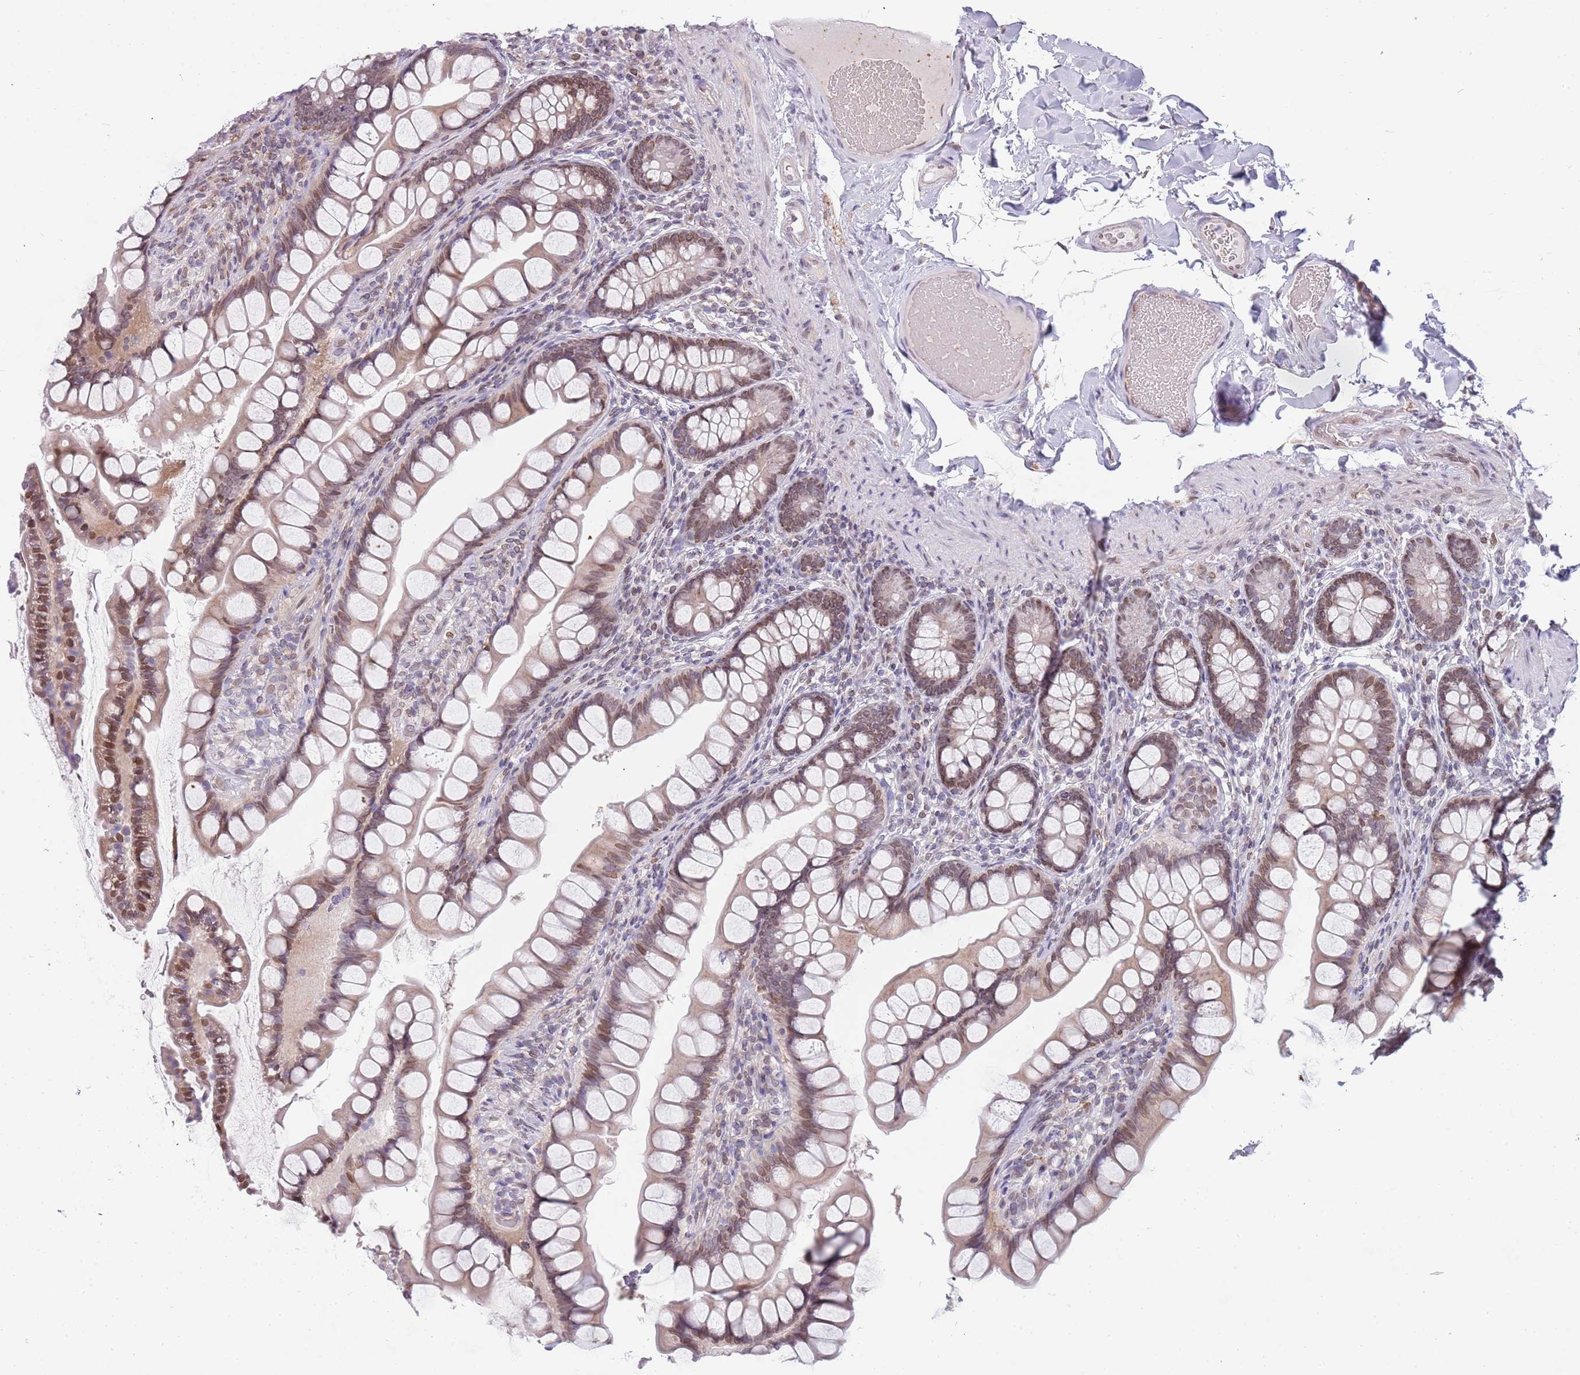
{"staining": {"intensity": "moderate", "quantity": ">75%", "location": "nuclear"}, "tissue": "small intestine", "cell_type": "Glandular cells", "image_type": "normal", "snomed": [{"axis": "morphology", "description": "Normal tissue, NOS"}, {"axis": "topography", "description": "Small intestine"}], "caption": "DAB immunohistochemical staining of unremarkable small intestine reveals moderate nuclear protein positivity in approximately >75% of glandular cells.", "gene": "KLHDC2", "patient": {"sex": "male", "age": 70}}